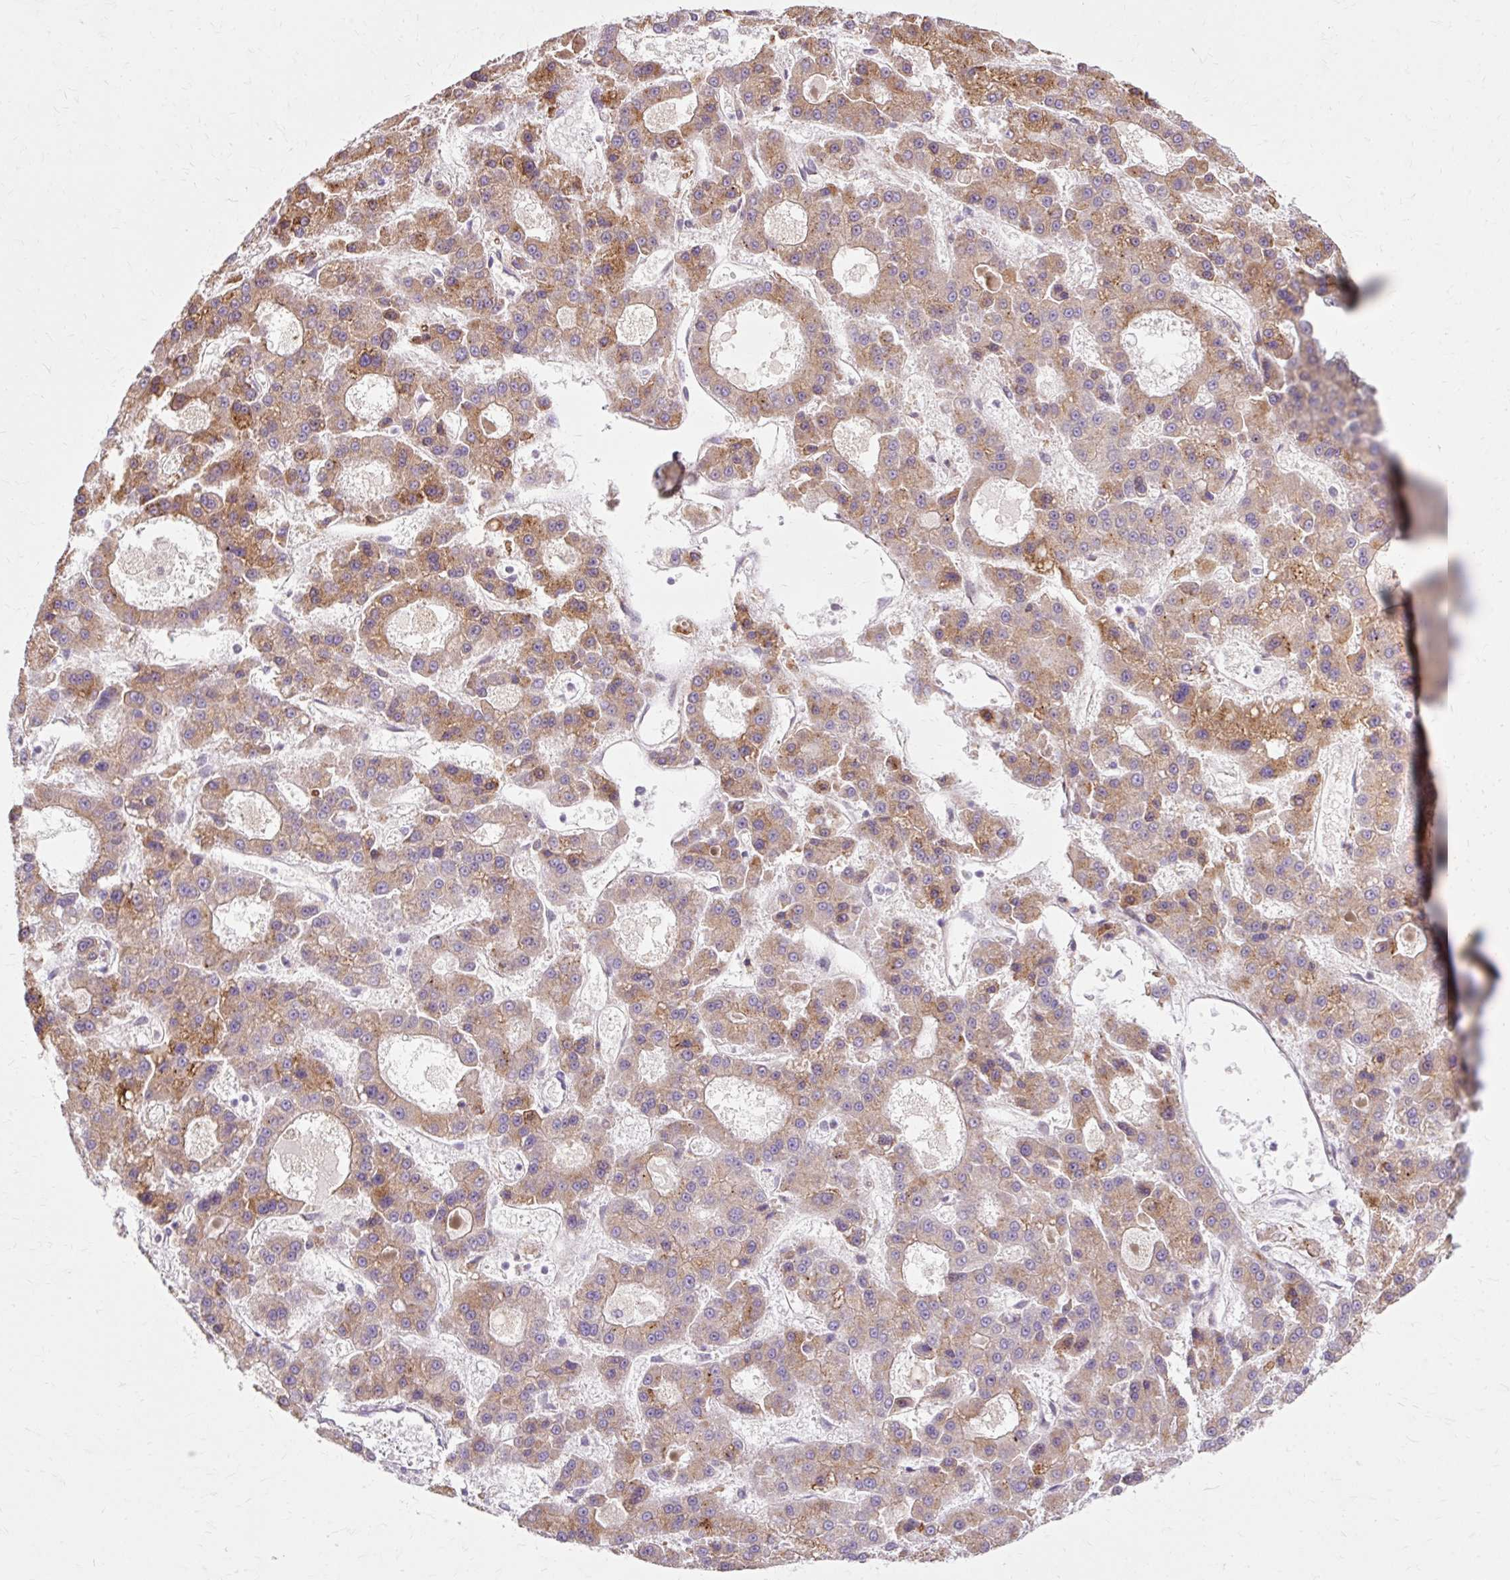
{"staining": {"intensity": "moderate", "quantity": ">75%", "location": "cytoplasmic/membranous"}, "tissue": "liver cancer", "cell_type": "Tumor cells", "image_type": "cancer", "snomed": [{"axis": "morphology", "description": "Carcinoma, Hepatocellular, NOS"}, {"axis": "topography", "description": "Liver"}], "caption": "The photomicrograph displays staining of liver hepatocellular carcinoma, revealing moderate cytoplasmic/membranous protein expression (brown color) within tumor cells.", "gene": "GEMIN2", "patient": {"sex": "male", "age": 70}}